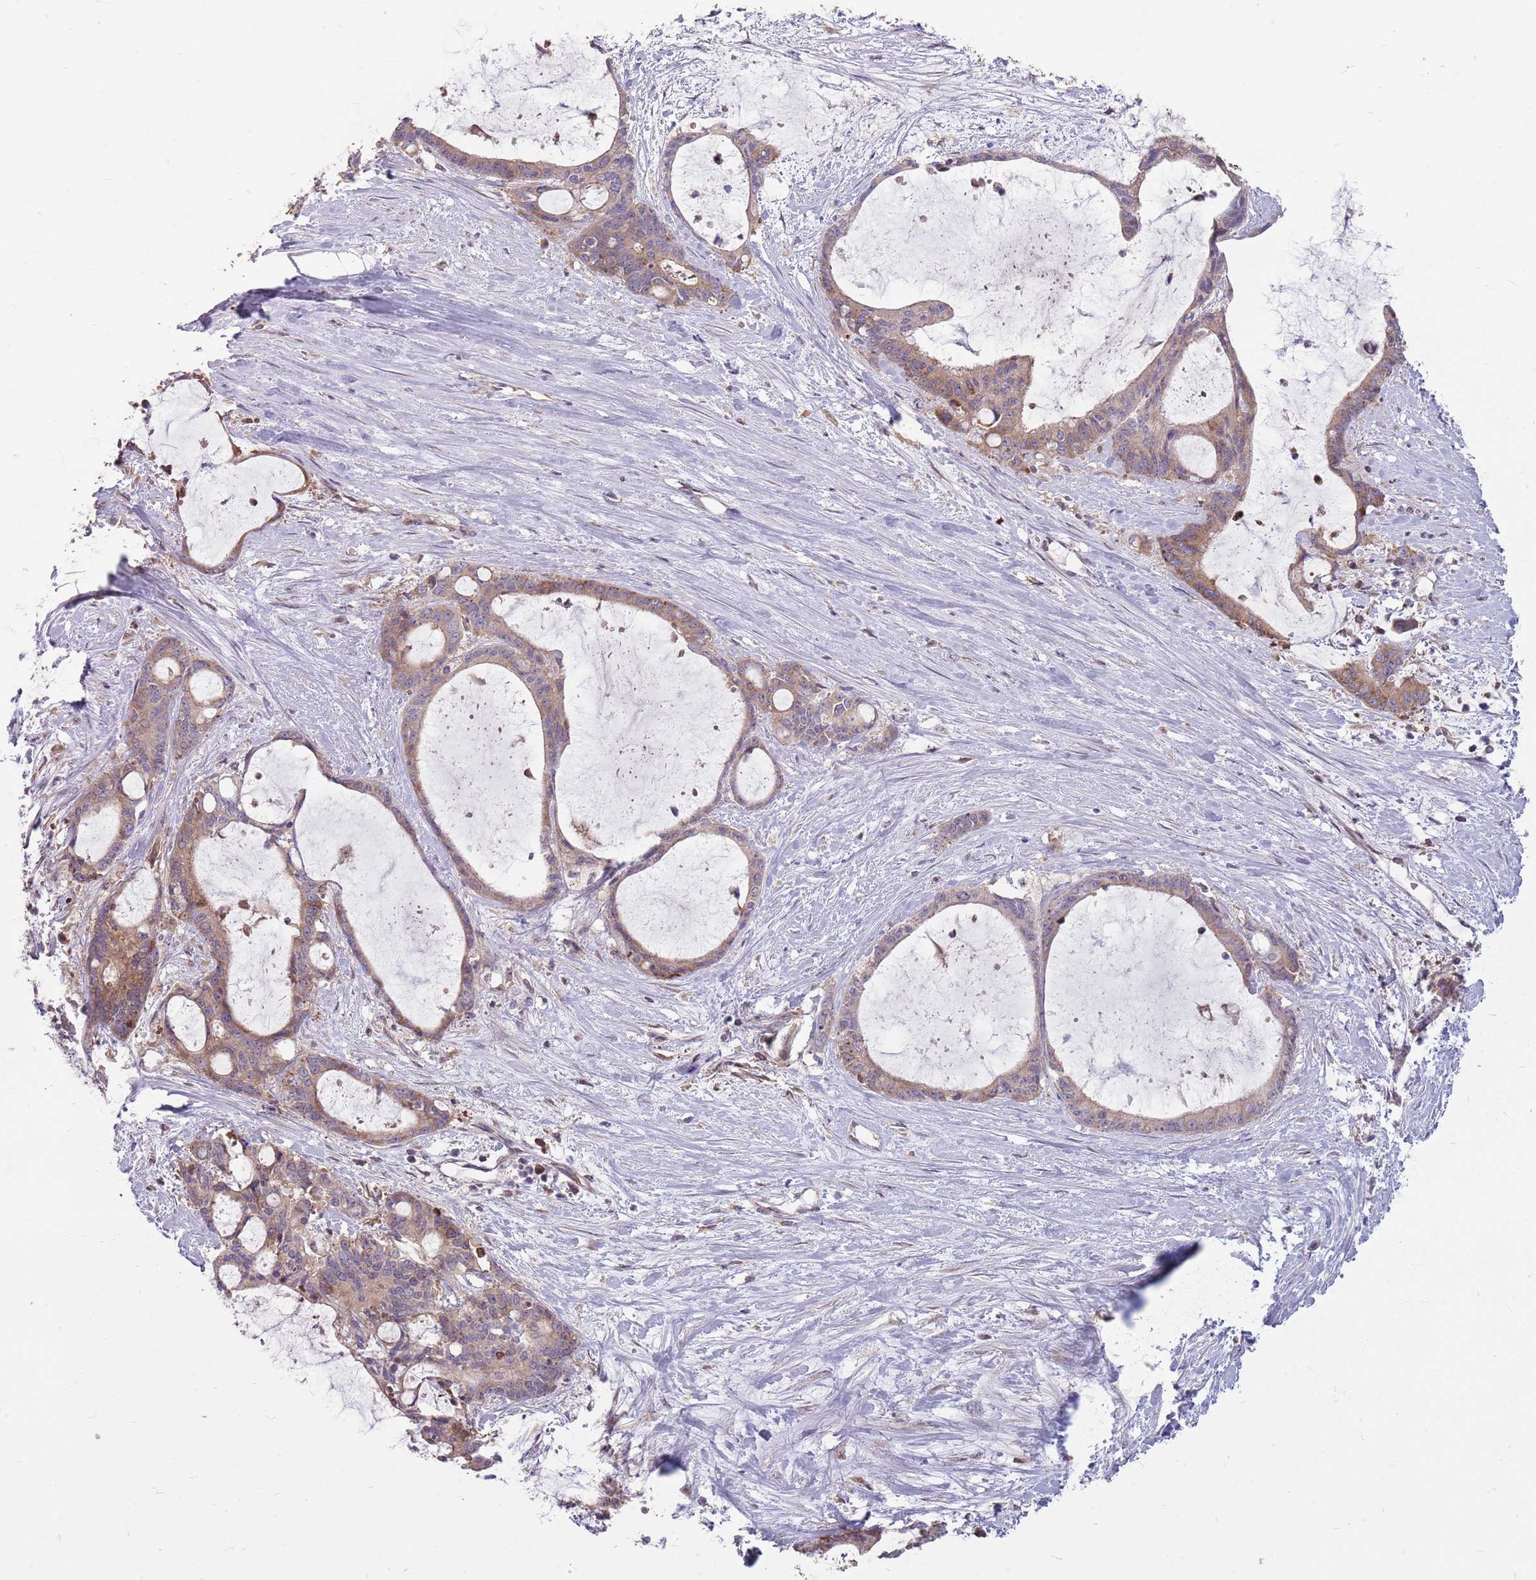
{"staining": {"intensity": "moderate", "quantity": ">75%", "location": "cytoplasmic/membranous"}, "tissue": "liver cancer", "cell_type": "Tumor cells", "image_type": "cancer", "snomed": [{"axis": "morphology", "description": "Normal tissue, NOS"}, {"axis": "morphology", "description": "Cholangiocarcinoma"}, {"axis": "topography", "description": "Liver"}, {"axis": "topography", "description": "Peripheral nerve tissue"}], "caption": "The image reveals staining of liver cancer, revealing moderate cytoplasmic/membranous protein staining (brown color) within tumor cells.", "gene": "PPP1R27", "patient": {"sex": "female", "age": 73}}